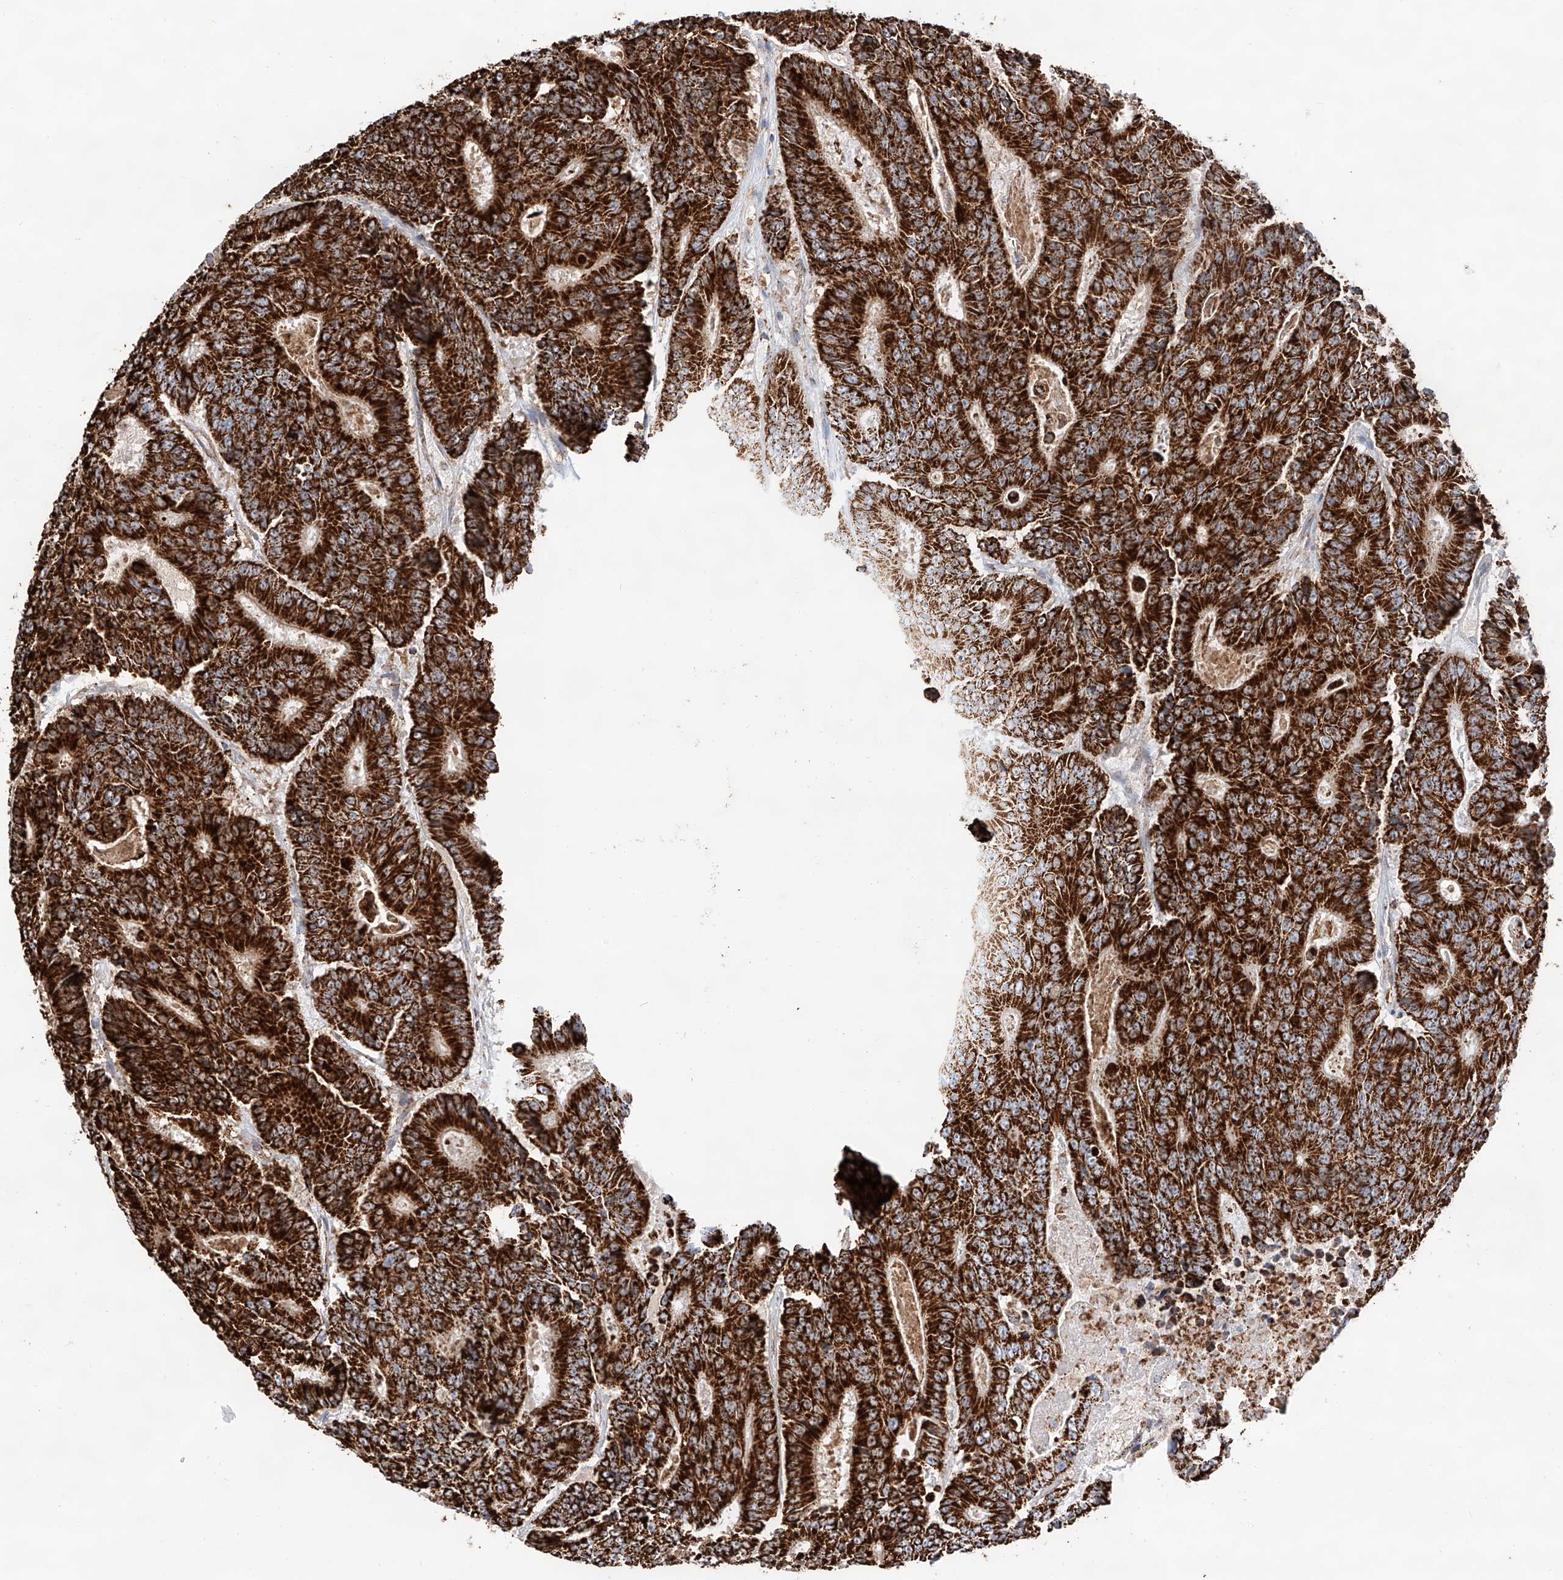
{"staining": {"intensity": "strong", "quantity": ">75%", "location": "cytoplasmic/membranous"}, "tissue": "colorectal cancer", "cell_type": "Tumor cells", "image_type": "cancer", "snomed": [{"axis": "morphology", "description": "Adenocarcinoma, NOS"}, {"axis": "topography", "description": "Colon"}], "caption": "IHC histopathology image of human colorectal cancer stained for a protein (brown), which reveals high levels of strong cytoplasmic/membranous staining in about >75% of tumor cells.", "gene": "TTC27", "patient": {"sex": "male", "age": 83}}